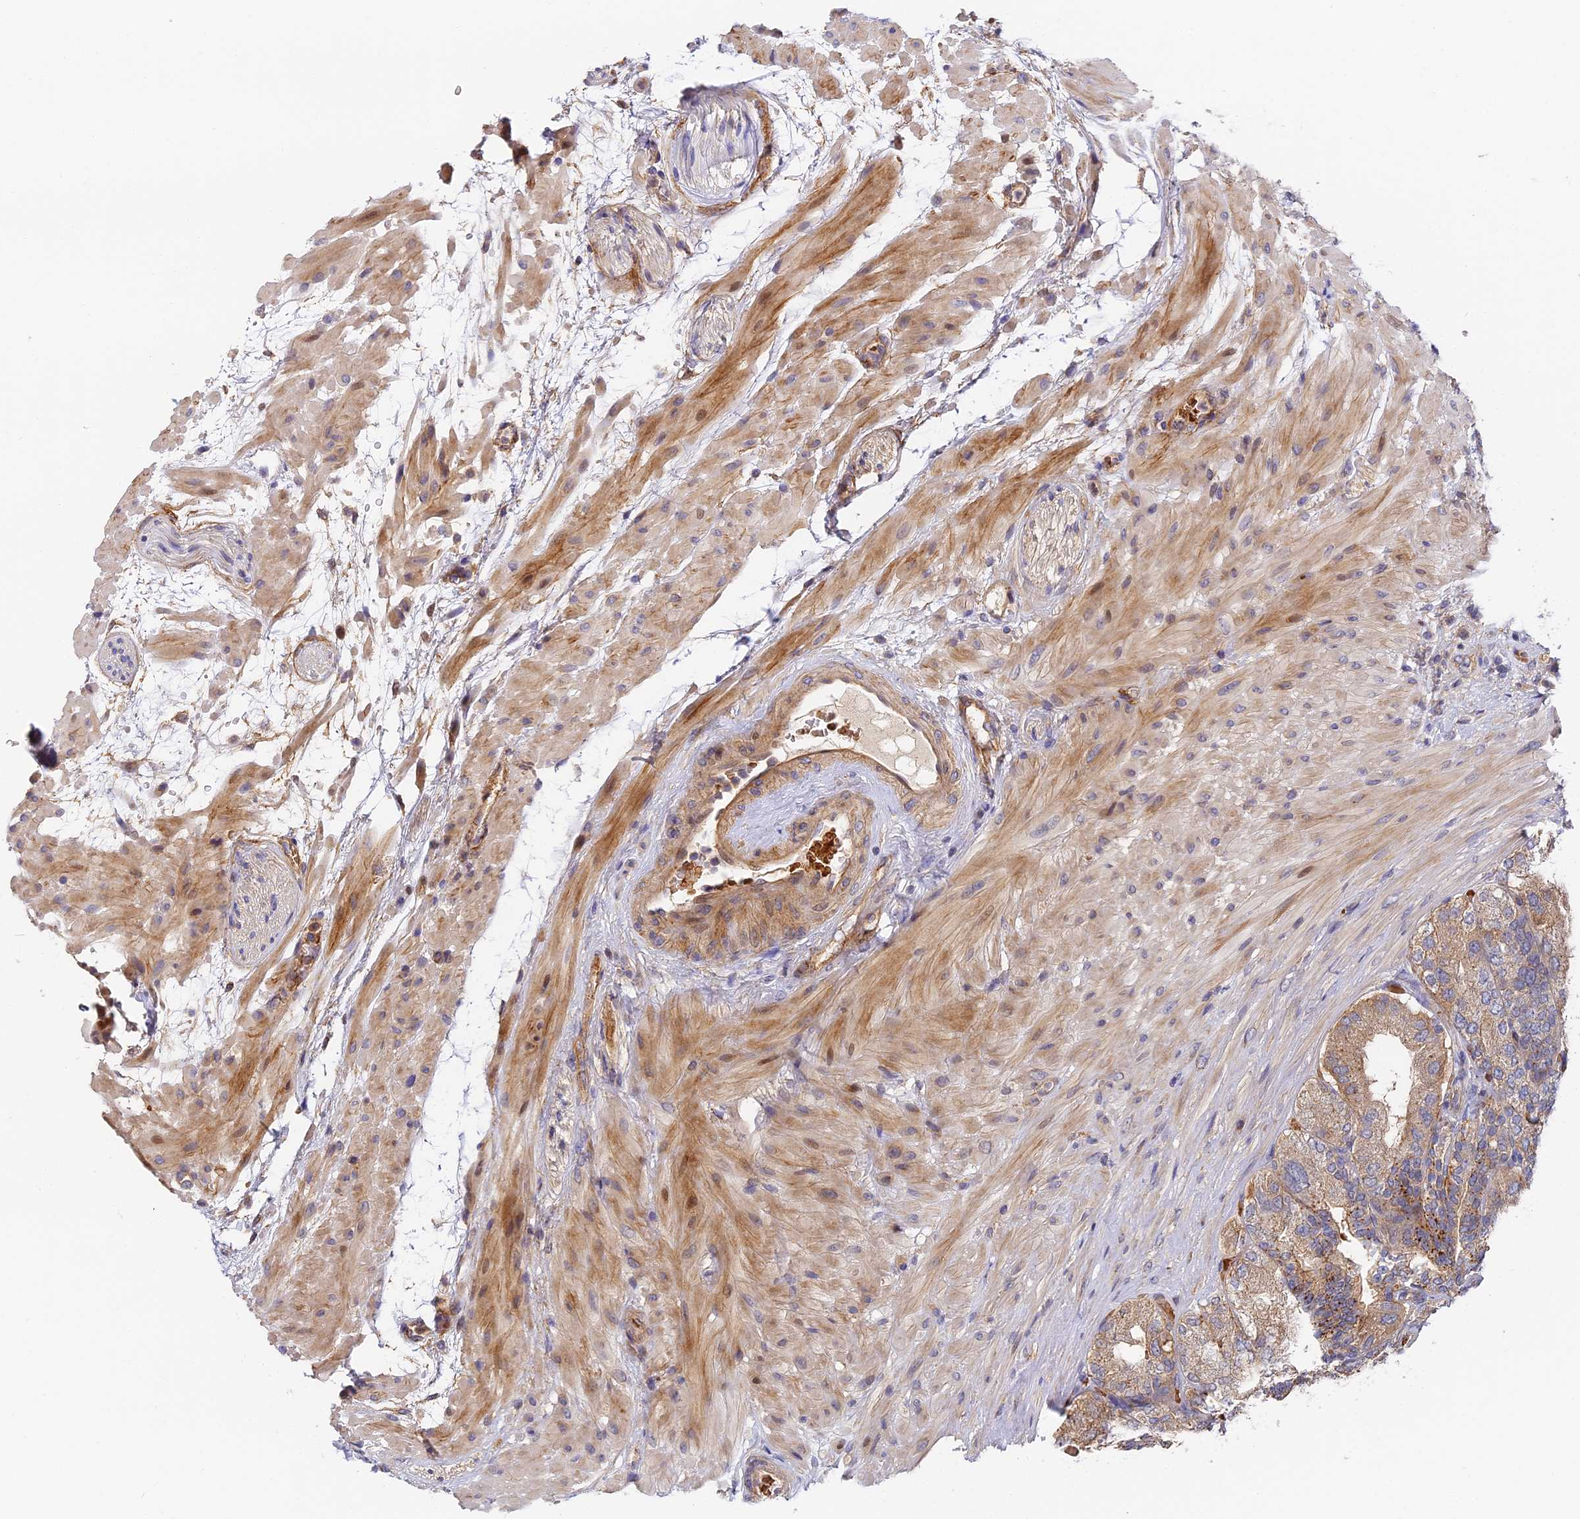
{"staining": {"intensity": "moderate", "quantity": "25%-75%", "location": "cytoplasmic/membranous"}, "tissue": "seminal vesicle", "cell_type": "Glandular cells", "image_type": "normal", "snomed": [{"axis": "morphology", "description": "Normal tissue, NOS"}, {"axis": "topography", "description": "Seminal veicle"}, {"axis": "topography", "description": "Peripheral nerve tissue"}], "caption": "A photomicrograph showing moderate cytoplasmic/membranous positivity in approximately 25%-75% of glandular cells in benign seminal vesicle, as visualized by brown immunohistochemical staining.", "gene": "MISP3", "patient": {"sex": "male", "age": 63}}